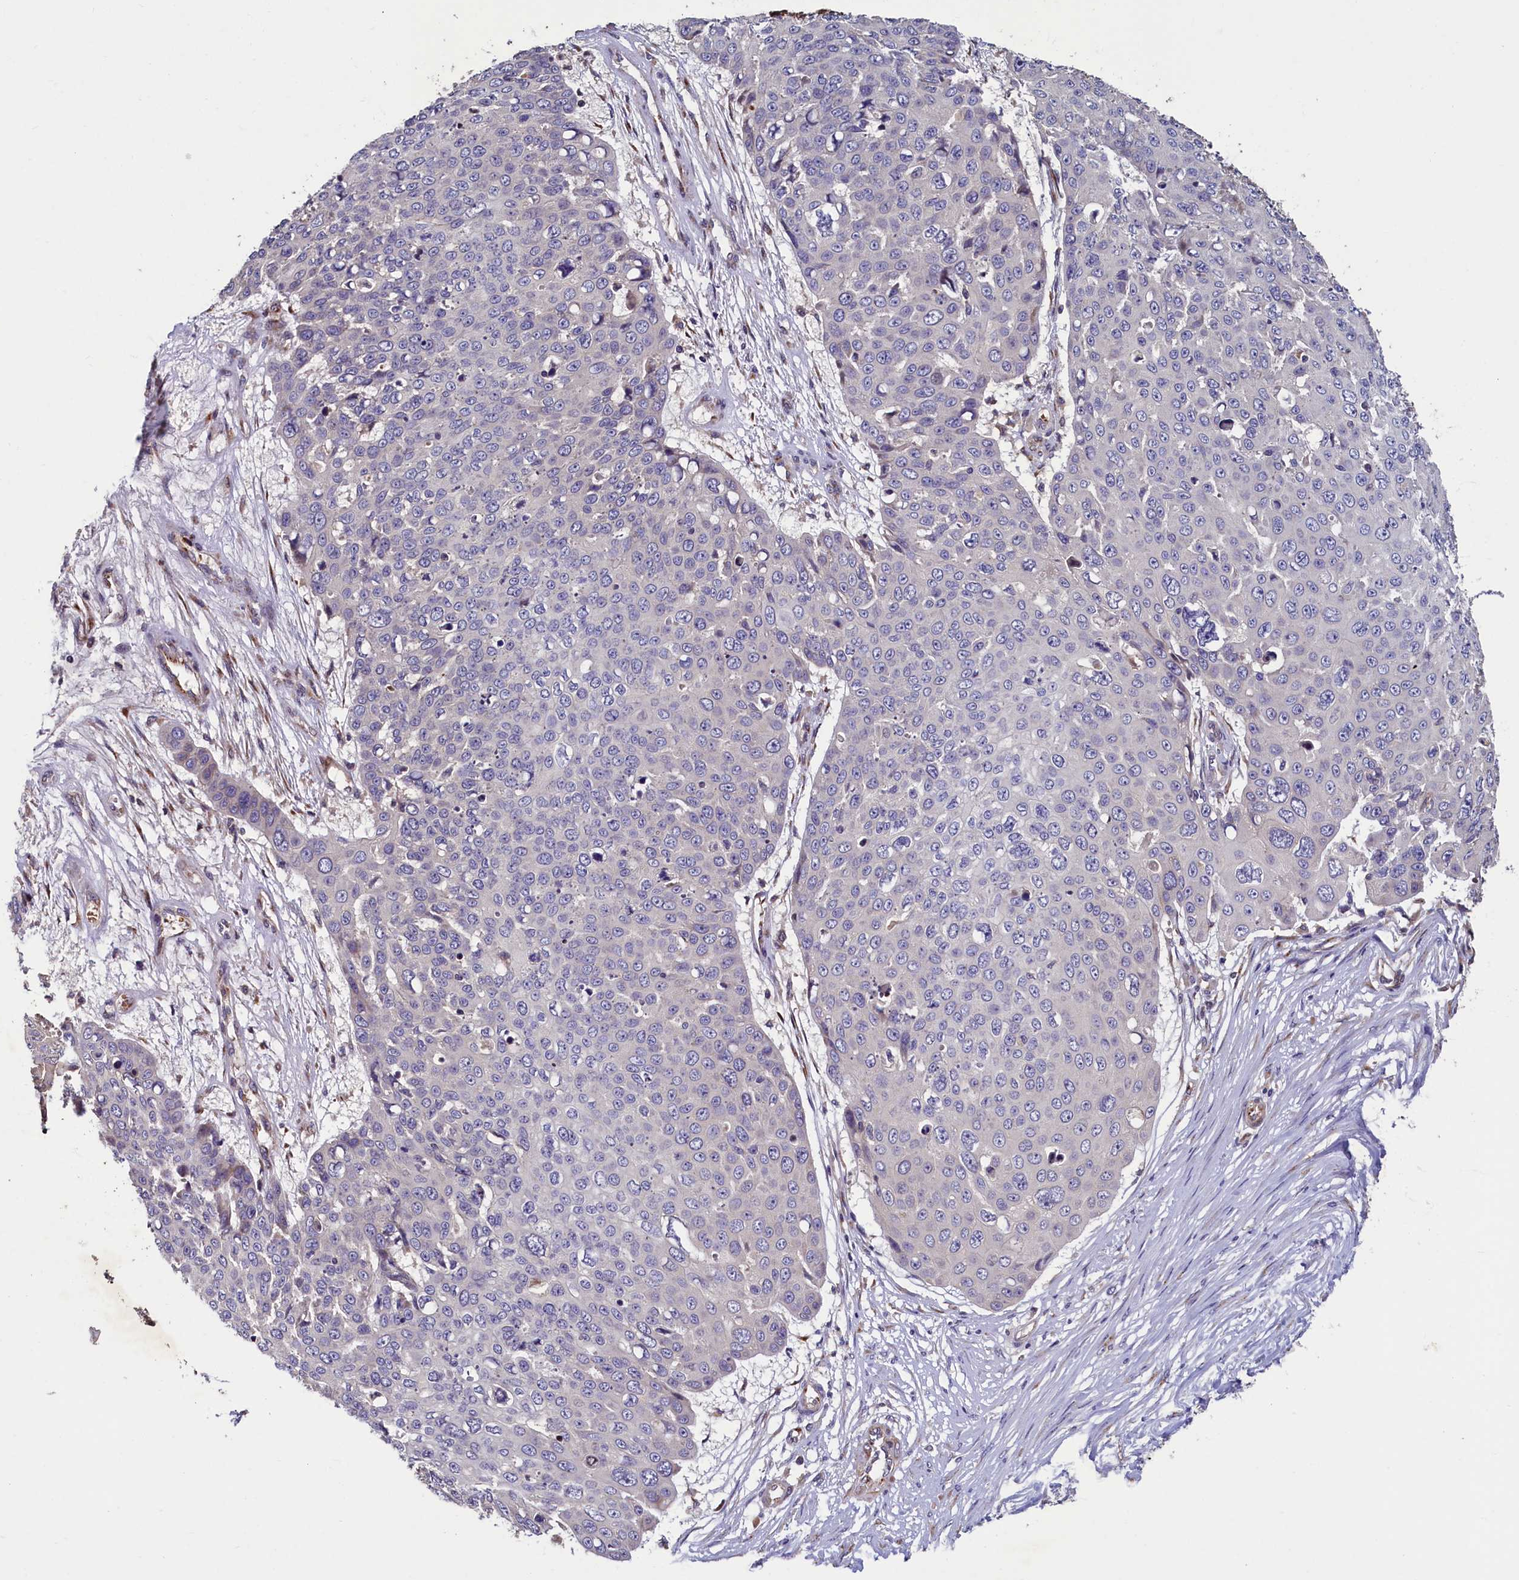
{"staining": {"intensity": "negative", "quantity": "none", "location": "none"}, "tissue": "skin cancer", "cell_type": "Tumor cells", "image_type": "cancer", "snomed": [{"axis": "morphology", "description": "Squamous cell carcinoma, NOS"}, {"axis": "topography", "description": "Skin"}], "caption": "This is an immunohistochemistry histopathology image of squamous cell carcinoma (skin). There is no staining in tumor cells.", "gene": "TMEM181", "patient": {"sex": "male", "age": 71}}